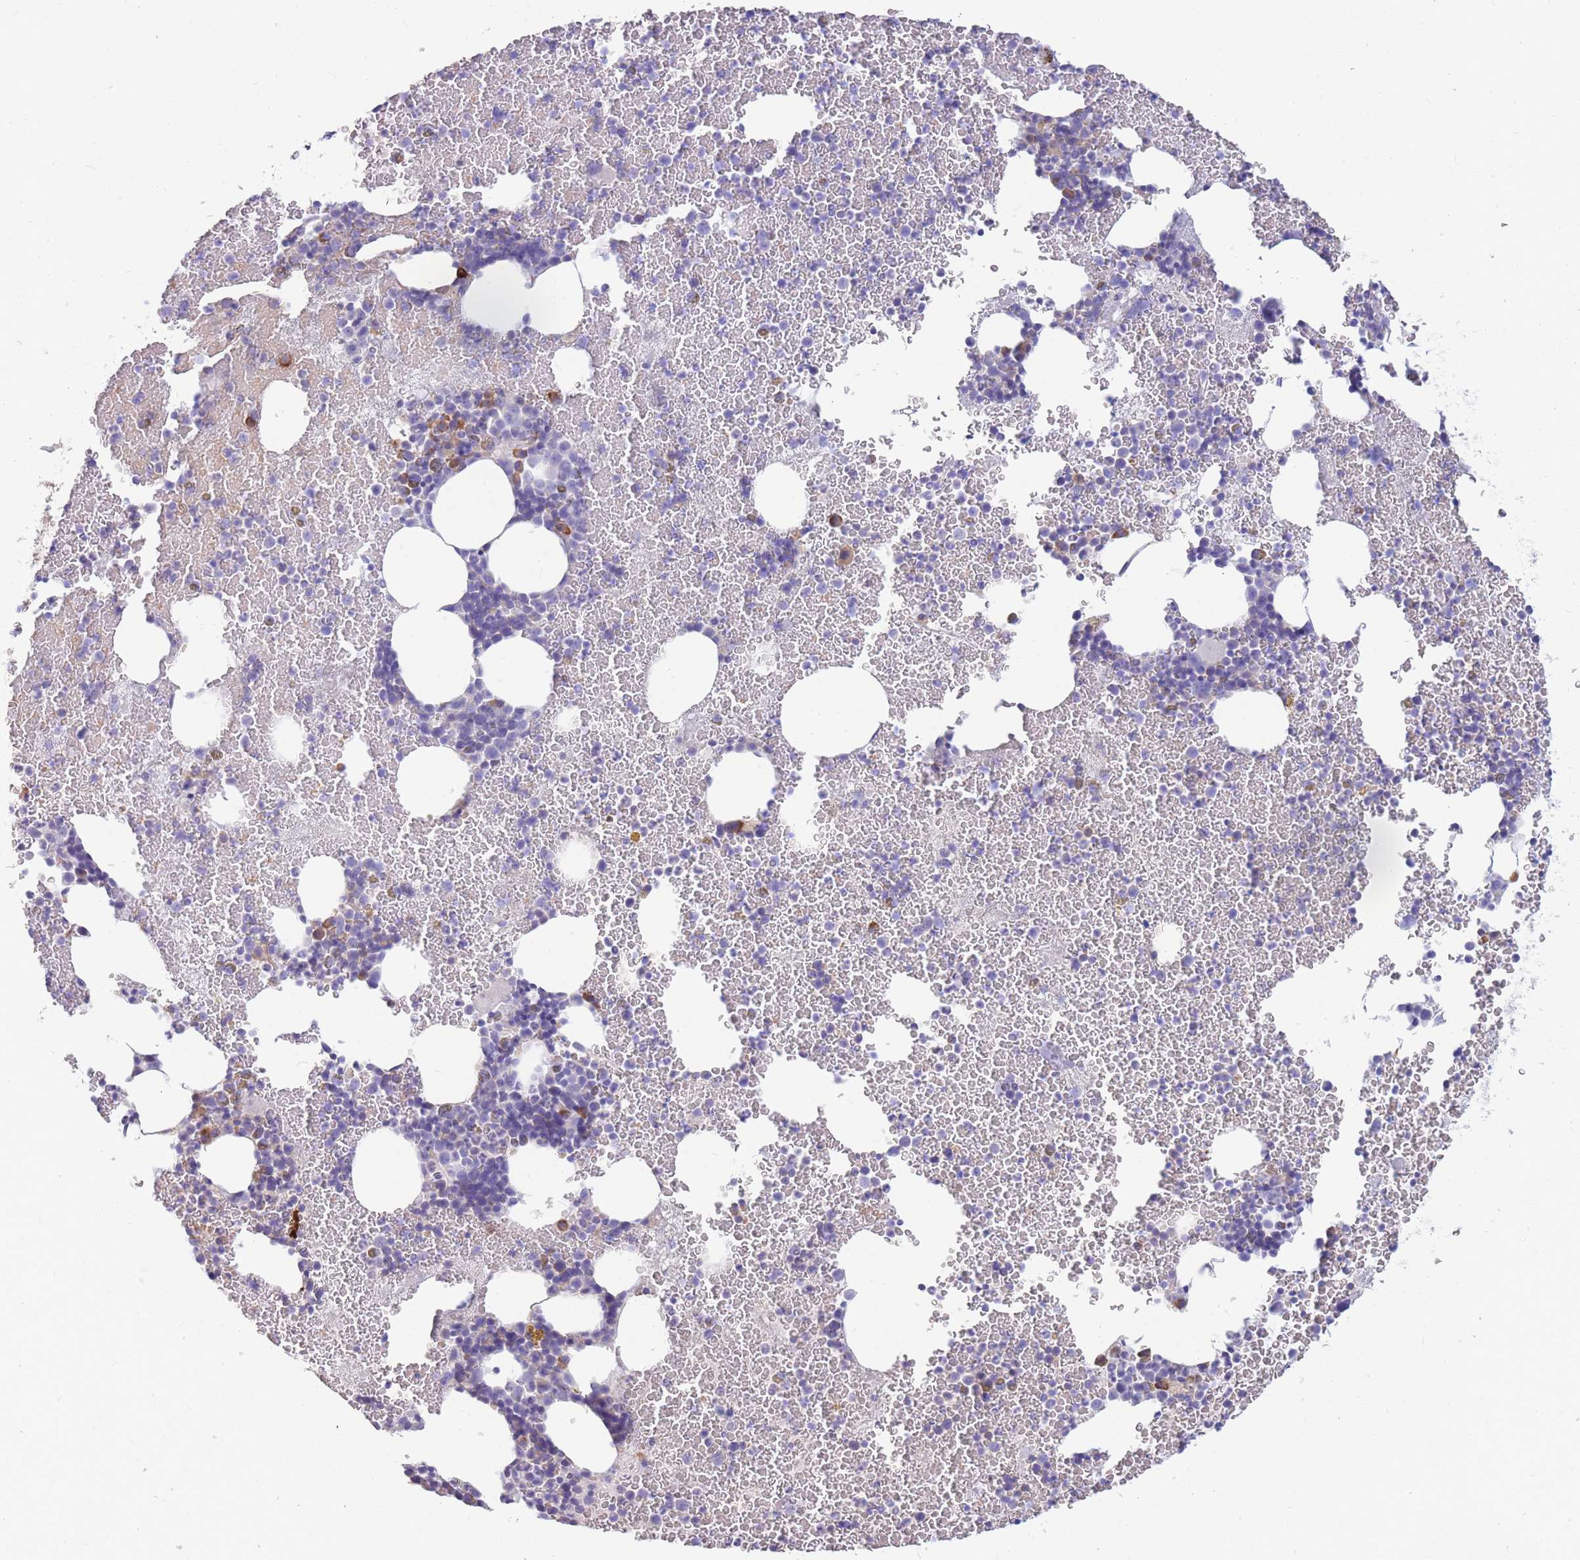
{"staining": {"intensity": "strong", "quantity": "<25%", "location": "cytoplasmic/membranous"}, "tissue": "bone marrow", "cell_type": "Hematopoietic cells", "image_type": "normal", "snomed": [{"axis": "morphology", "description": "Normal tissue, NOS"}, {"axis": "topography", "description": "Bone marrow"}], "caption": "Immunohistochemistry micrograph of normal human bone marrow stained for a protein (brown), which reveals medium levels of strong cytoplasmic/membranous positivity in approximately <25% of hematopoietic cells.", "gene": "TPSAB1", "patient": {"sex": "male", "age": 26}}